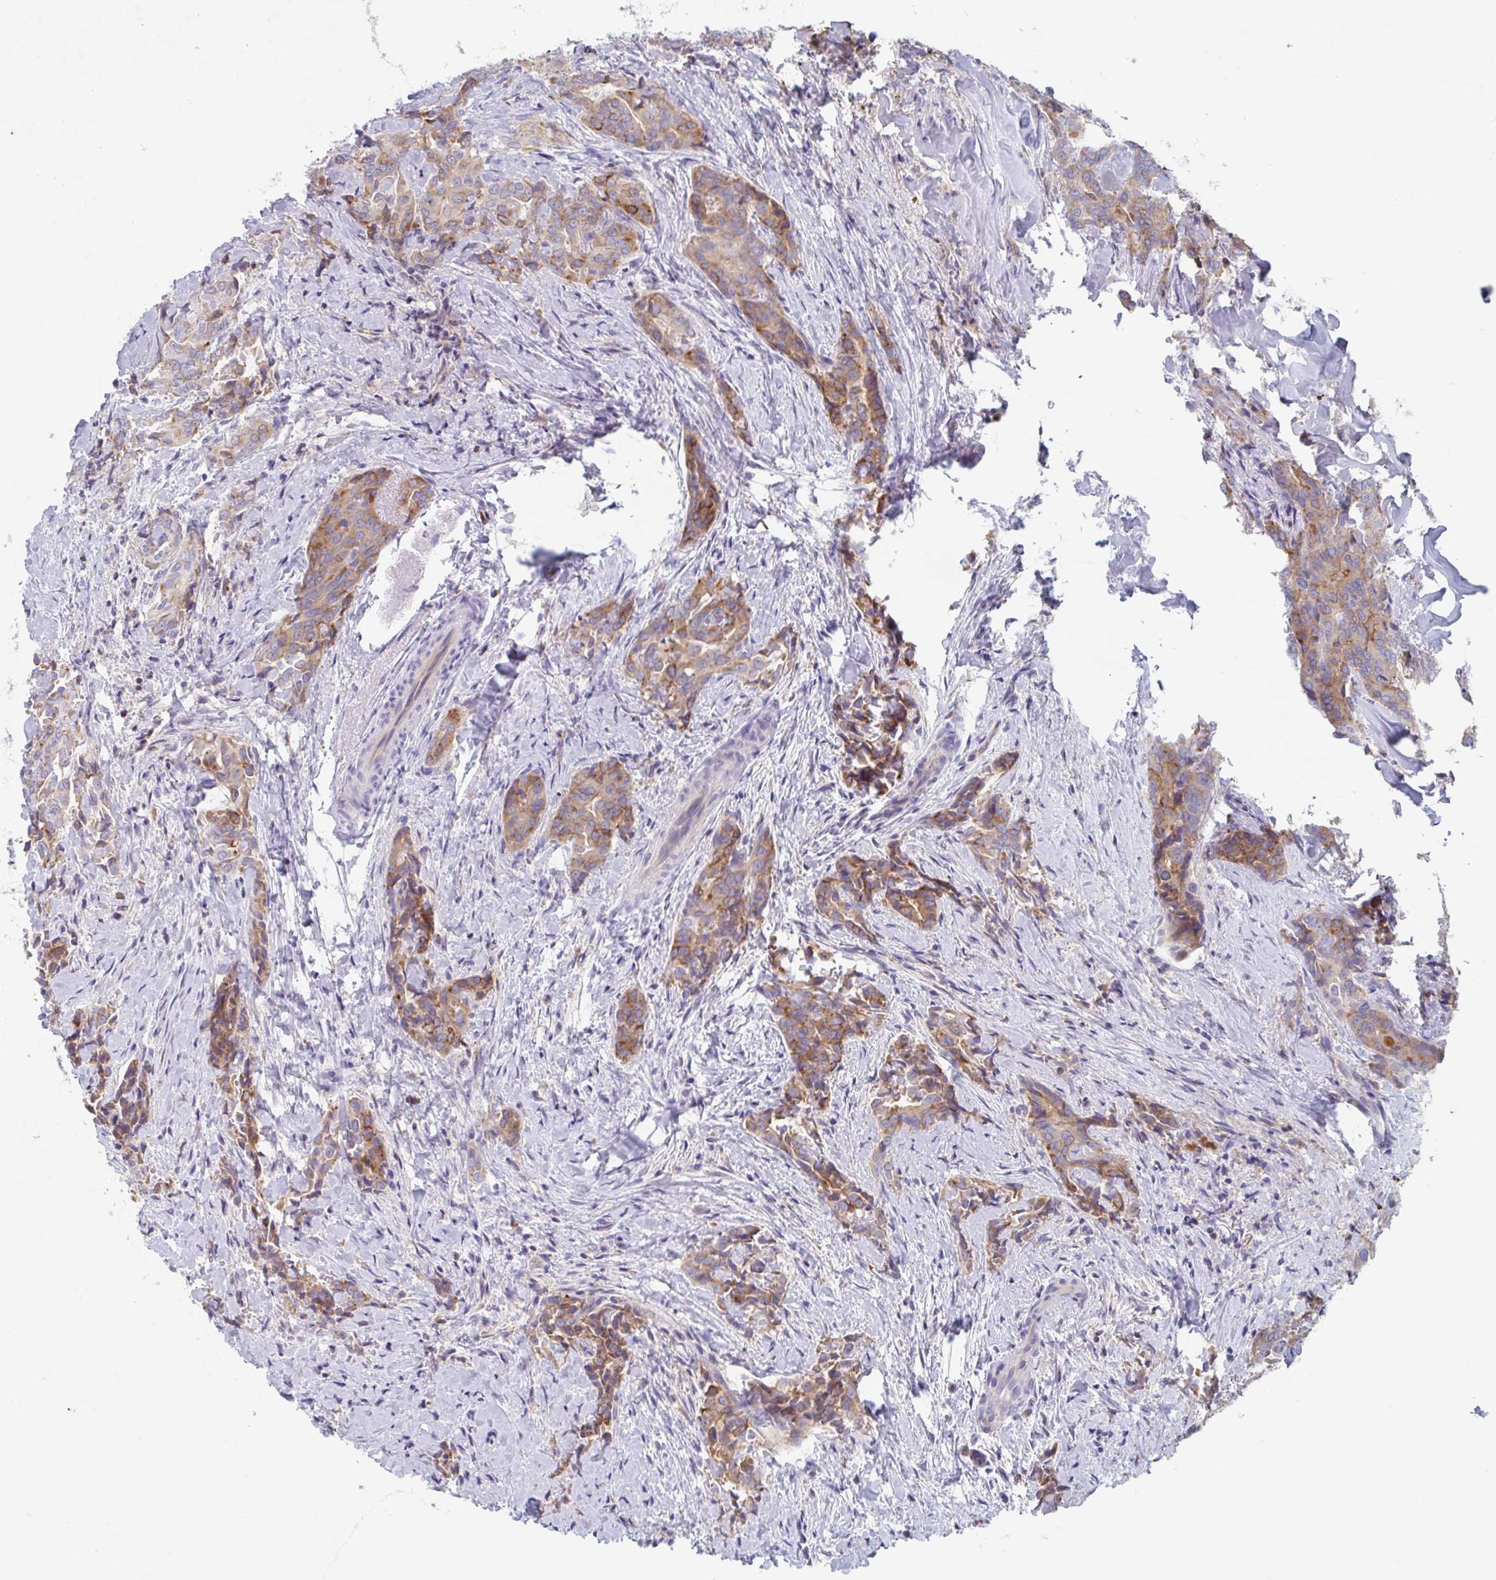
{"staining": {"intensity": "moderate", "quantity": ">75%", "location": "cytoplasmic/membranous"}, "tissue": "thyroid cancer", "cell_type": "Tumor cells", "image_type": "cancer", "snomed": [{"axis": "morphology", "description": "Papillary adenocarcinoma, NOS"}, {"axis": "topography", "description": "Thyroid gland"}], "caption": "Papillary adenocarcinoma (thyroid) stained for a protein exhibits moderate cytoplasmic/membranous positivity in tumor cells.", "gene": "MANBA", "patient": {"sex": "male", "age": 61}}